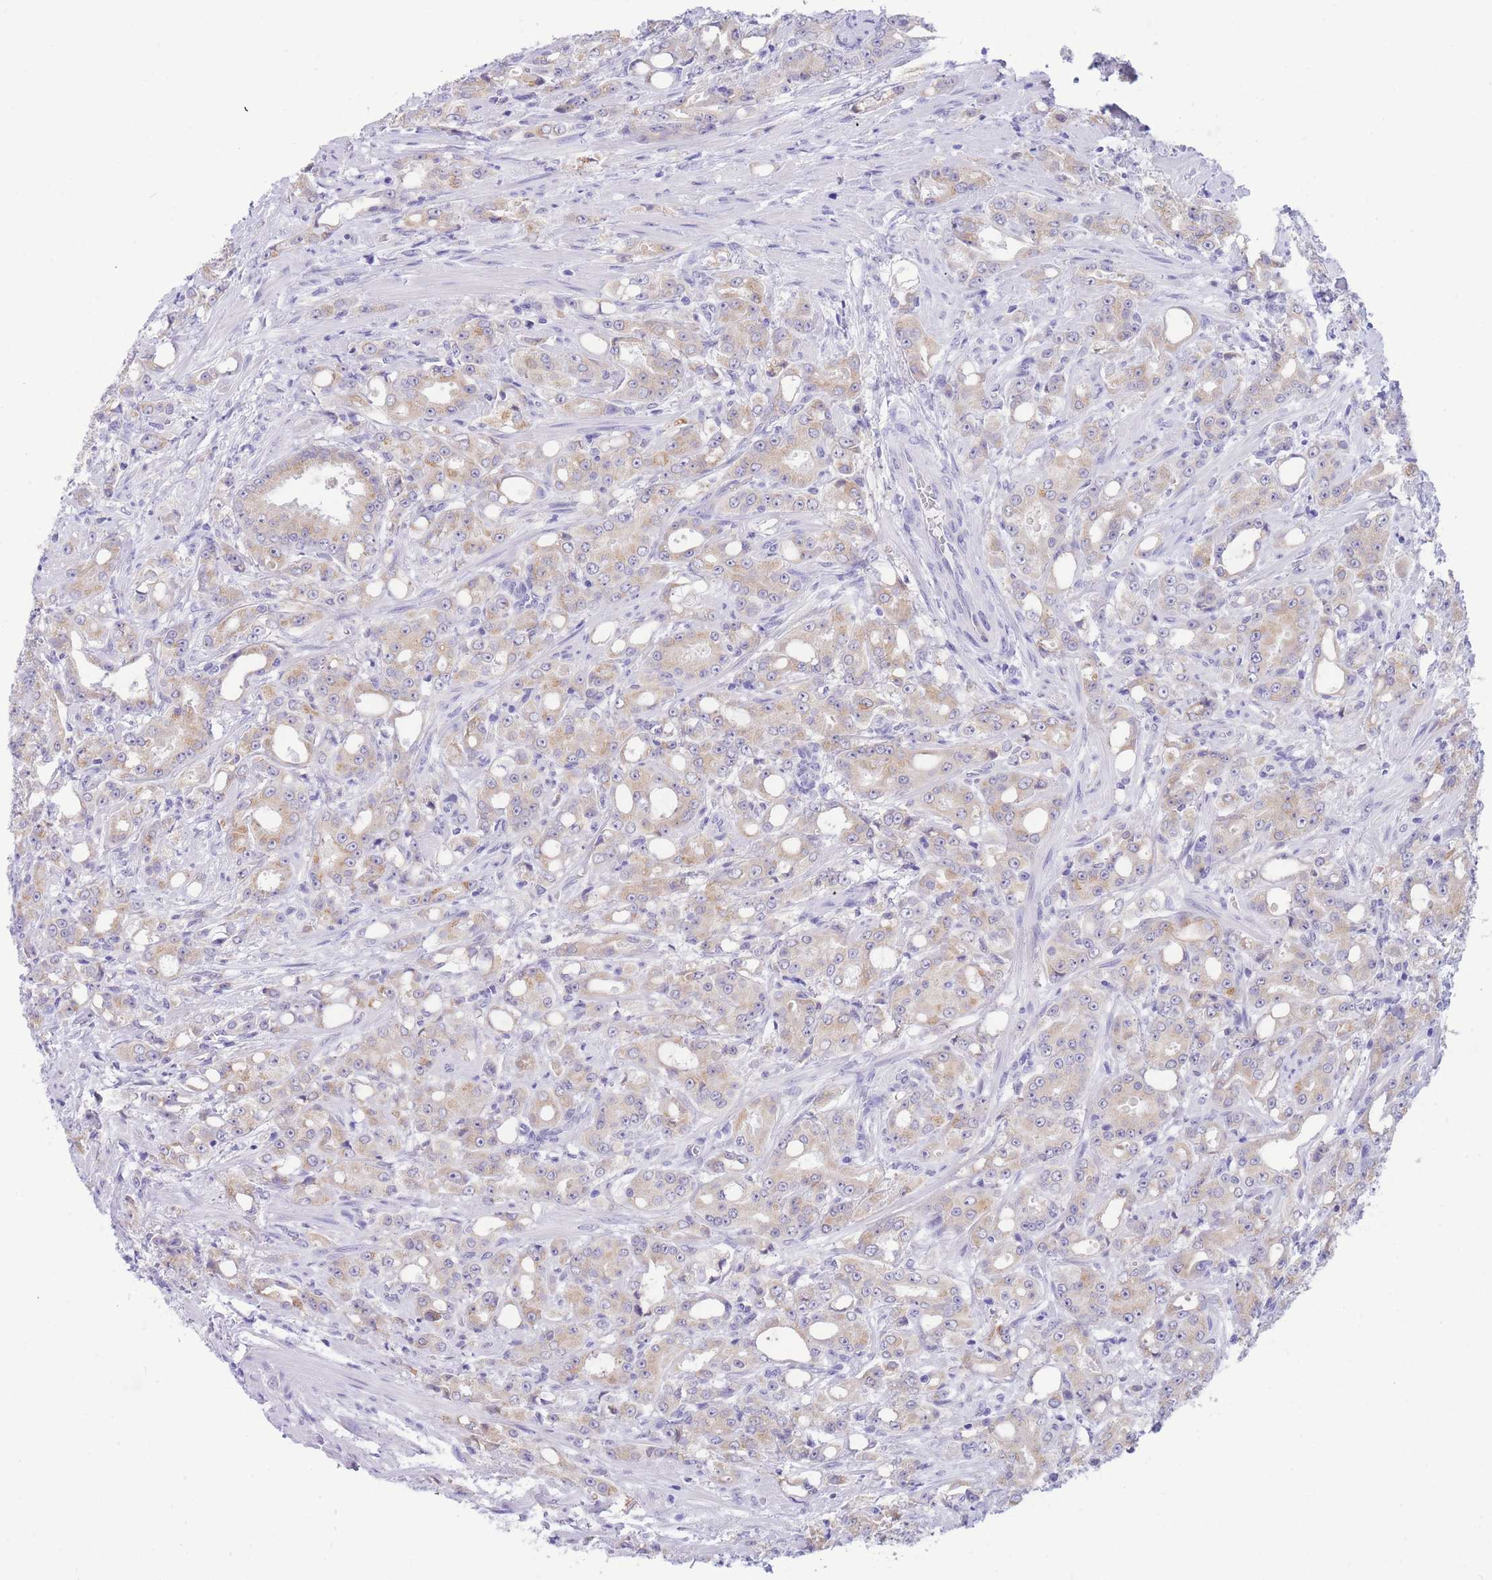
{"staining": {"intensity": "weak", "quantity": ">75%", "location": "cytoplasmic/membranous"}, "tissue": "prostate cancer", "cell_type": "Tumor cells", "image_type": "cancer", "snomed": [{"axis": "morphology", "description": "Adenocarcinoma, High grade"}, {"axis": "topography", "description": "Prostate"}], "caption": "An image of human prostate adenocarcinoma (high-grade) stained for a protein demonstrates weak cytoplasmic/membranous brown staining in tumor cells.", "gene": "SSUH2", "patient": {"sex": "male", "age": 69}}